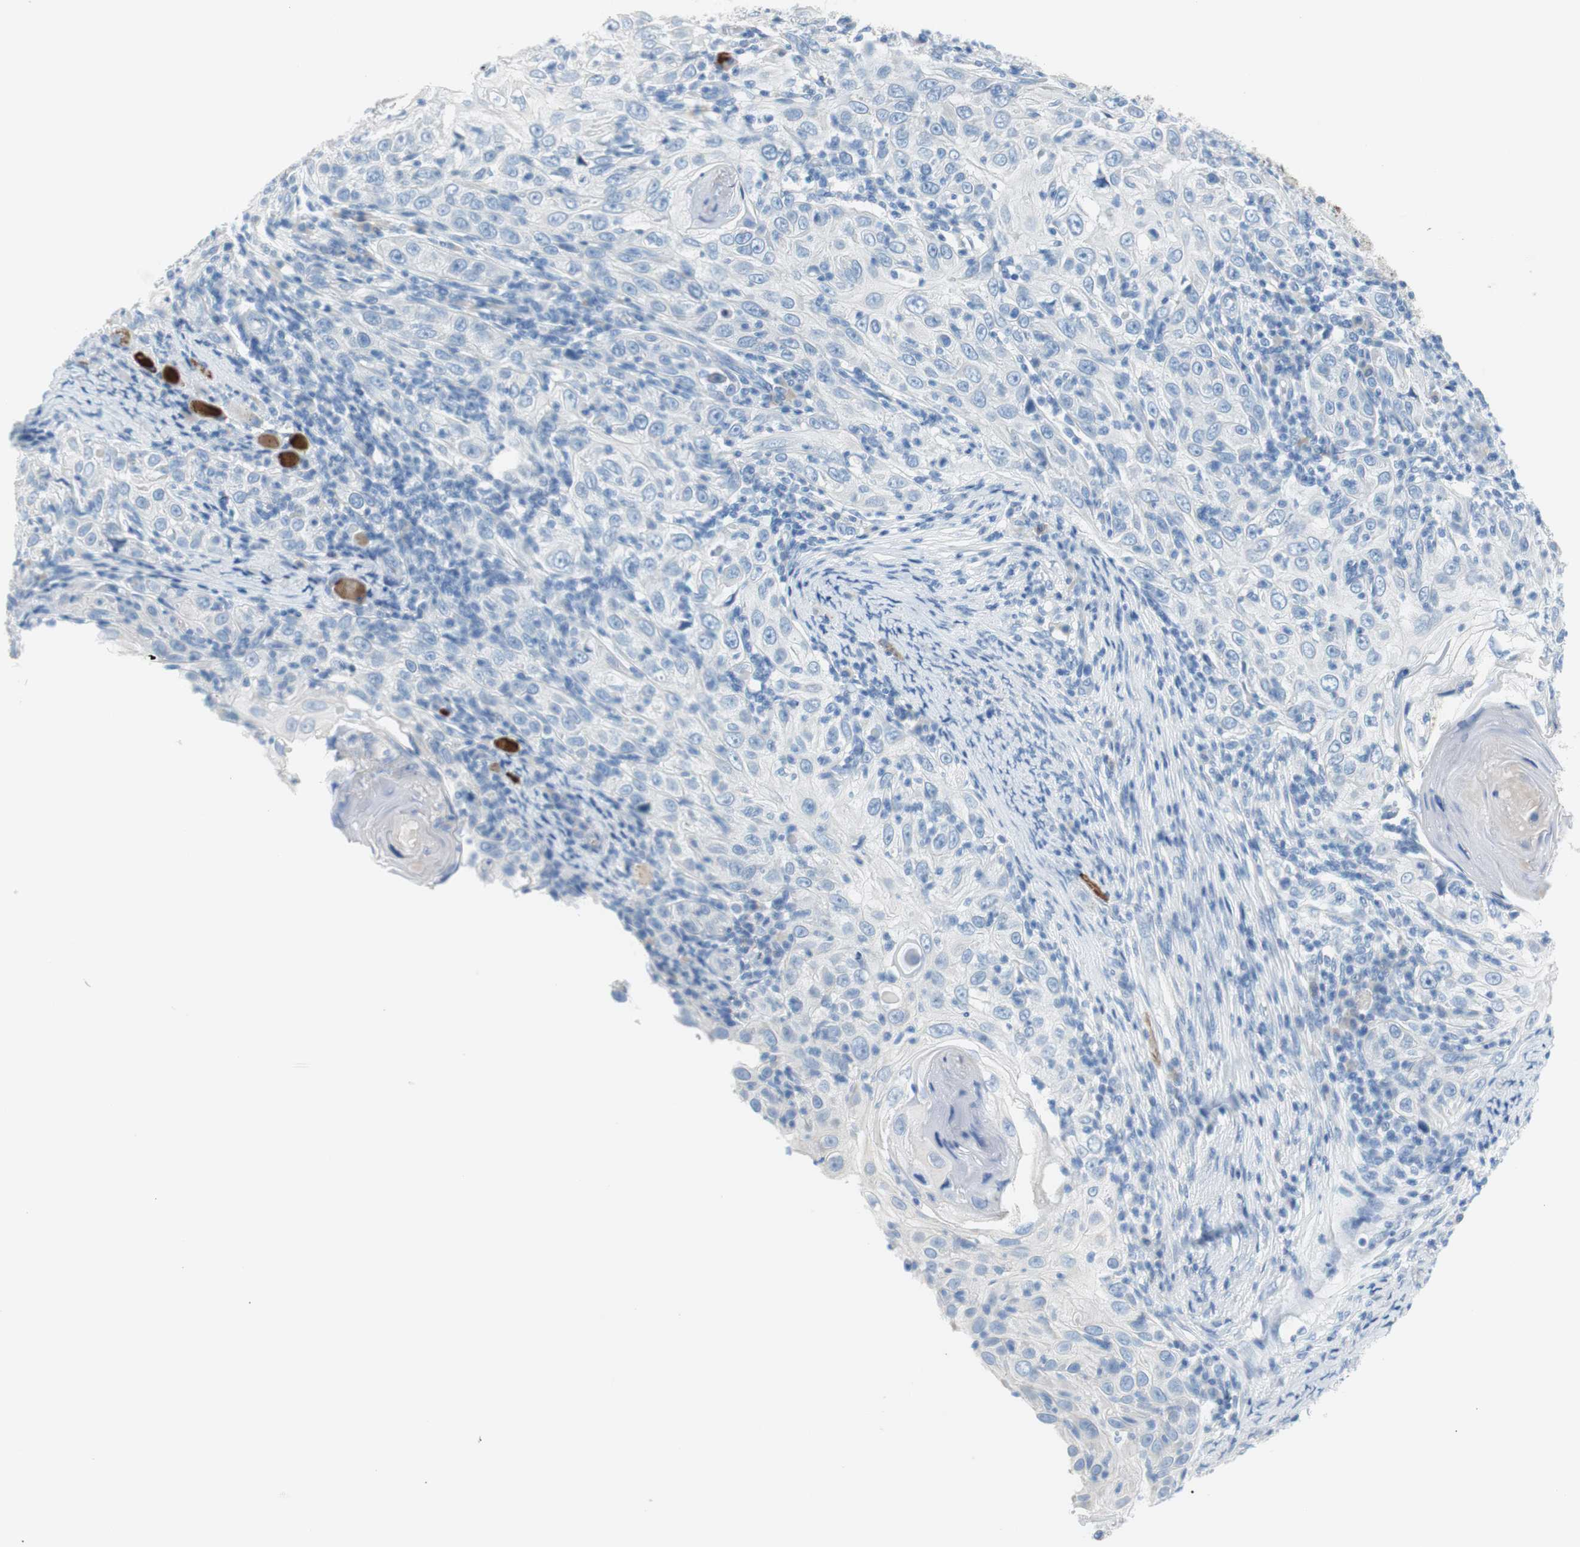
{"staining": {"intensity": "negative", "quantity": "none", "location": "none"}, "tissue": "skin cancer", "cell_type": "Tumor cells", "image_type": "cancer", "snomed": [{"axis": "morphology", "description": "Squamous cell carcinoma, NOS"}, {"axis": "topography", "description": "Skin"}], "caption": "A micrograph of human skin cancer (squamous cell carcinoma) is negative for staining in tumor cells.", "gene": "MYH1", "patient": {"sex": "female", "age": 88}}